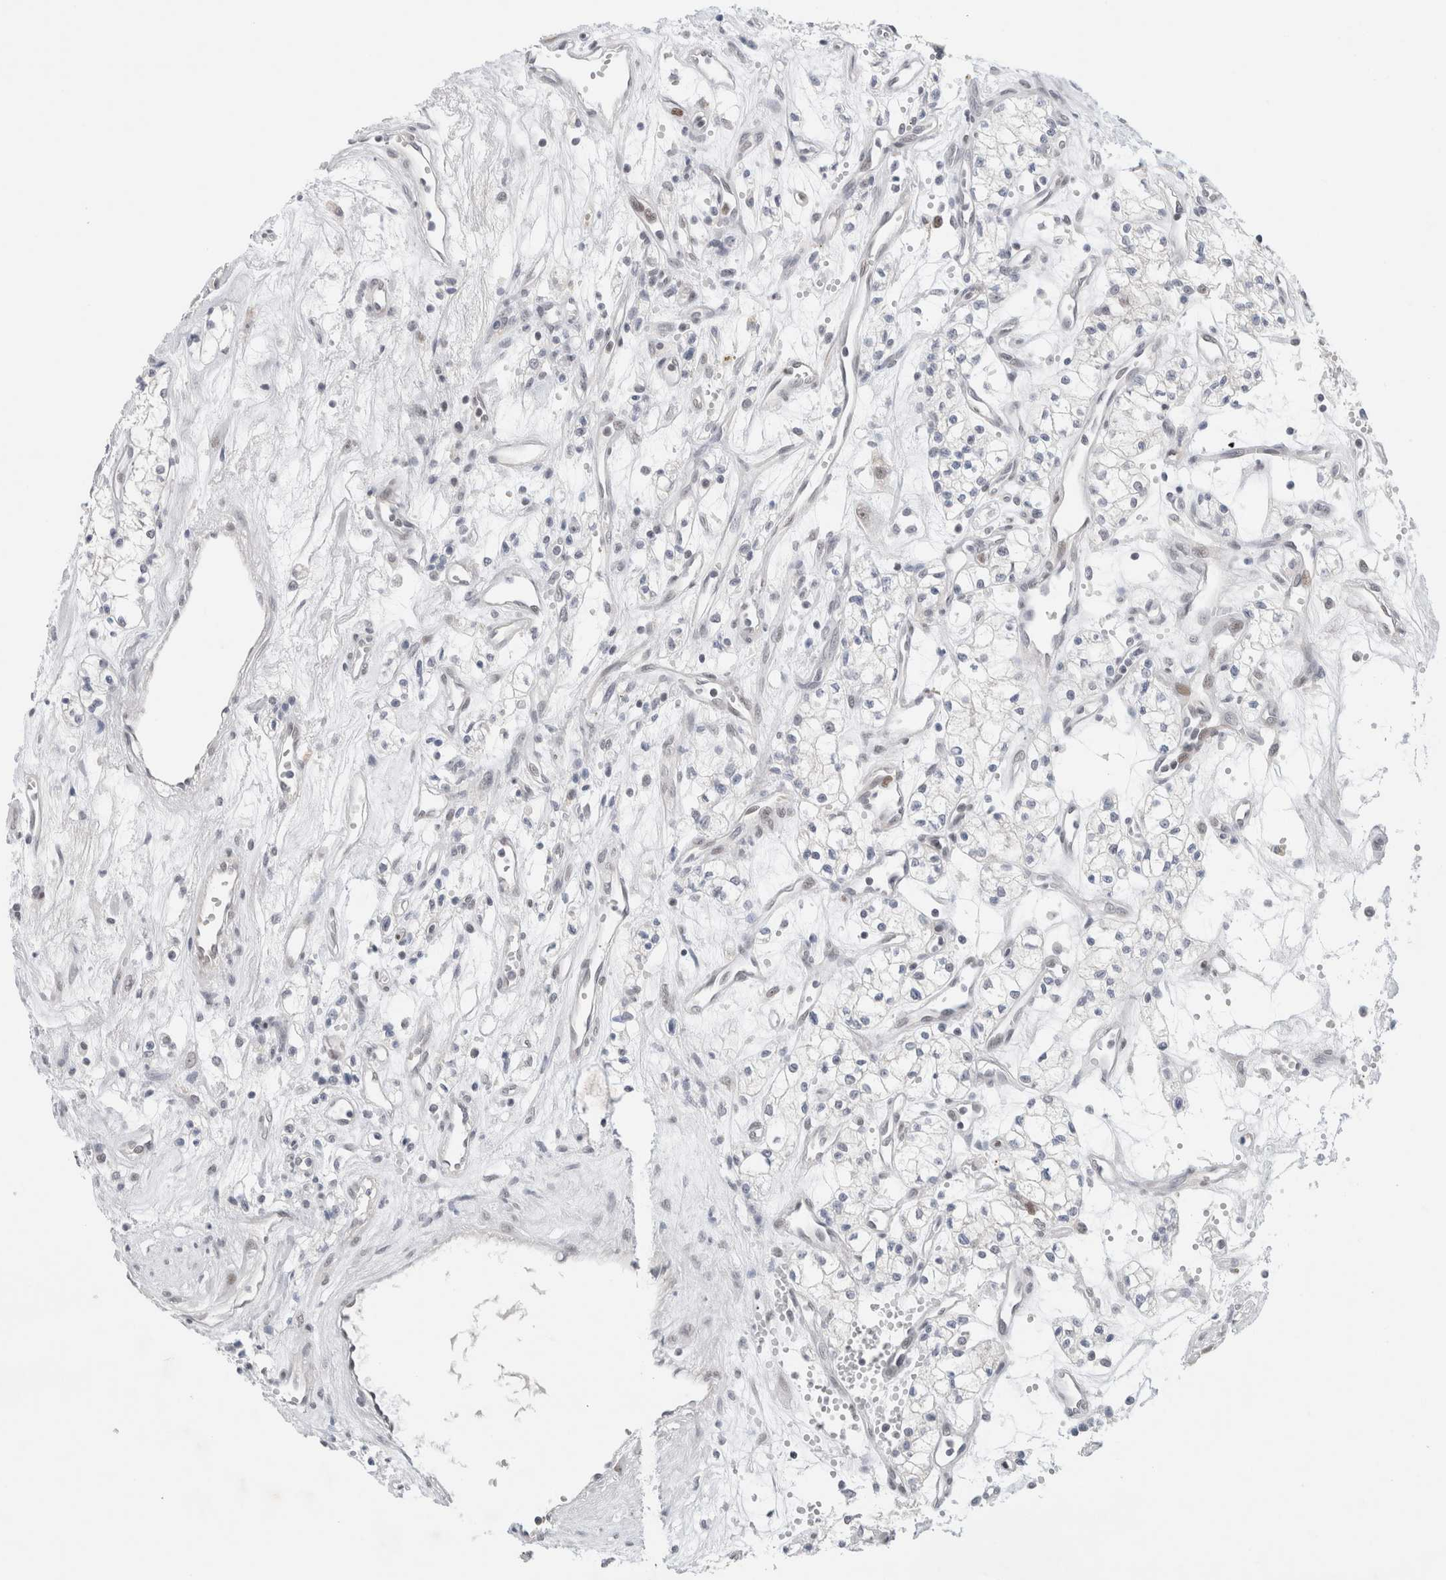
{"staining": {"intensity": "negative", "quantity": "none", "location": "none"}, "tissue": "renal cancer", "cell_type": "Tumor cells", "image_type": "cancer", "snomed": [{"axis": "morphology", "description": "Adenocarcinoma, NOS"}, {"axis": "topography", "description": "Kidney"}], "caption": "Histopathology image shows no protein positivity in tumor cells of renal cancer tissue.", "gene": "KNL1", "patient": {"sex": "male", "age": 59}}